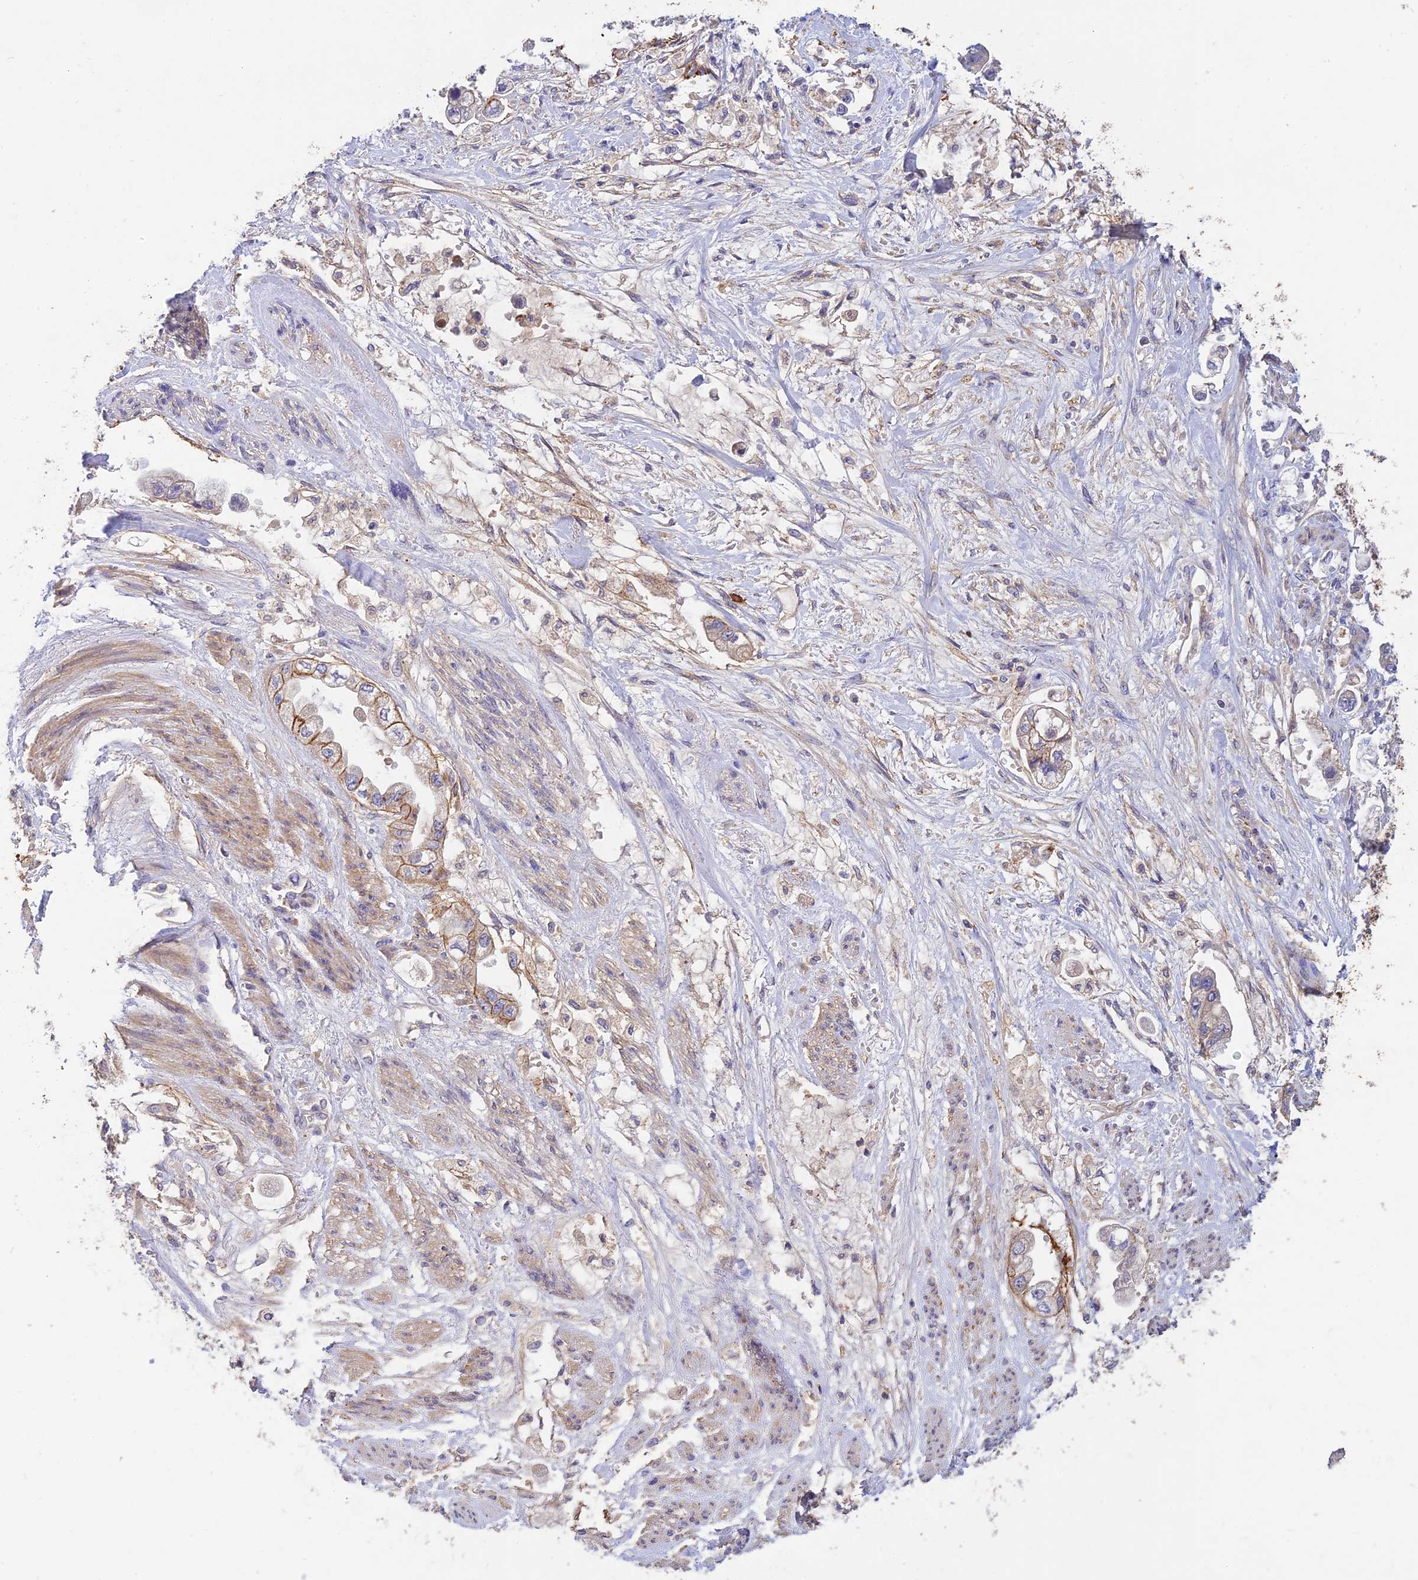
{"staining": {"intensity": "moderate", "quantity": "<25%", "location": "cytoplasmic/membranous"}, "tissue": "stomach cancer", "cell_type": "Tumor cells", "image_type": "cancer", "snomed": [{"axis": "morphology", "description": "Adenocarcinoma, NOS"}, {"axis": "topography", "description": "Stomach"}], "caption": "Stomach cancer tissue reveals moderate cytoplasmic/membranous staining in about <25% of tumor cells (IHC, brightfield microscopy, high magnification).", "gene": "ACSM5", "patient": {"sex": "male", "age": 62}}